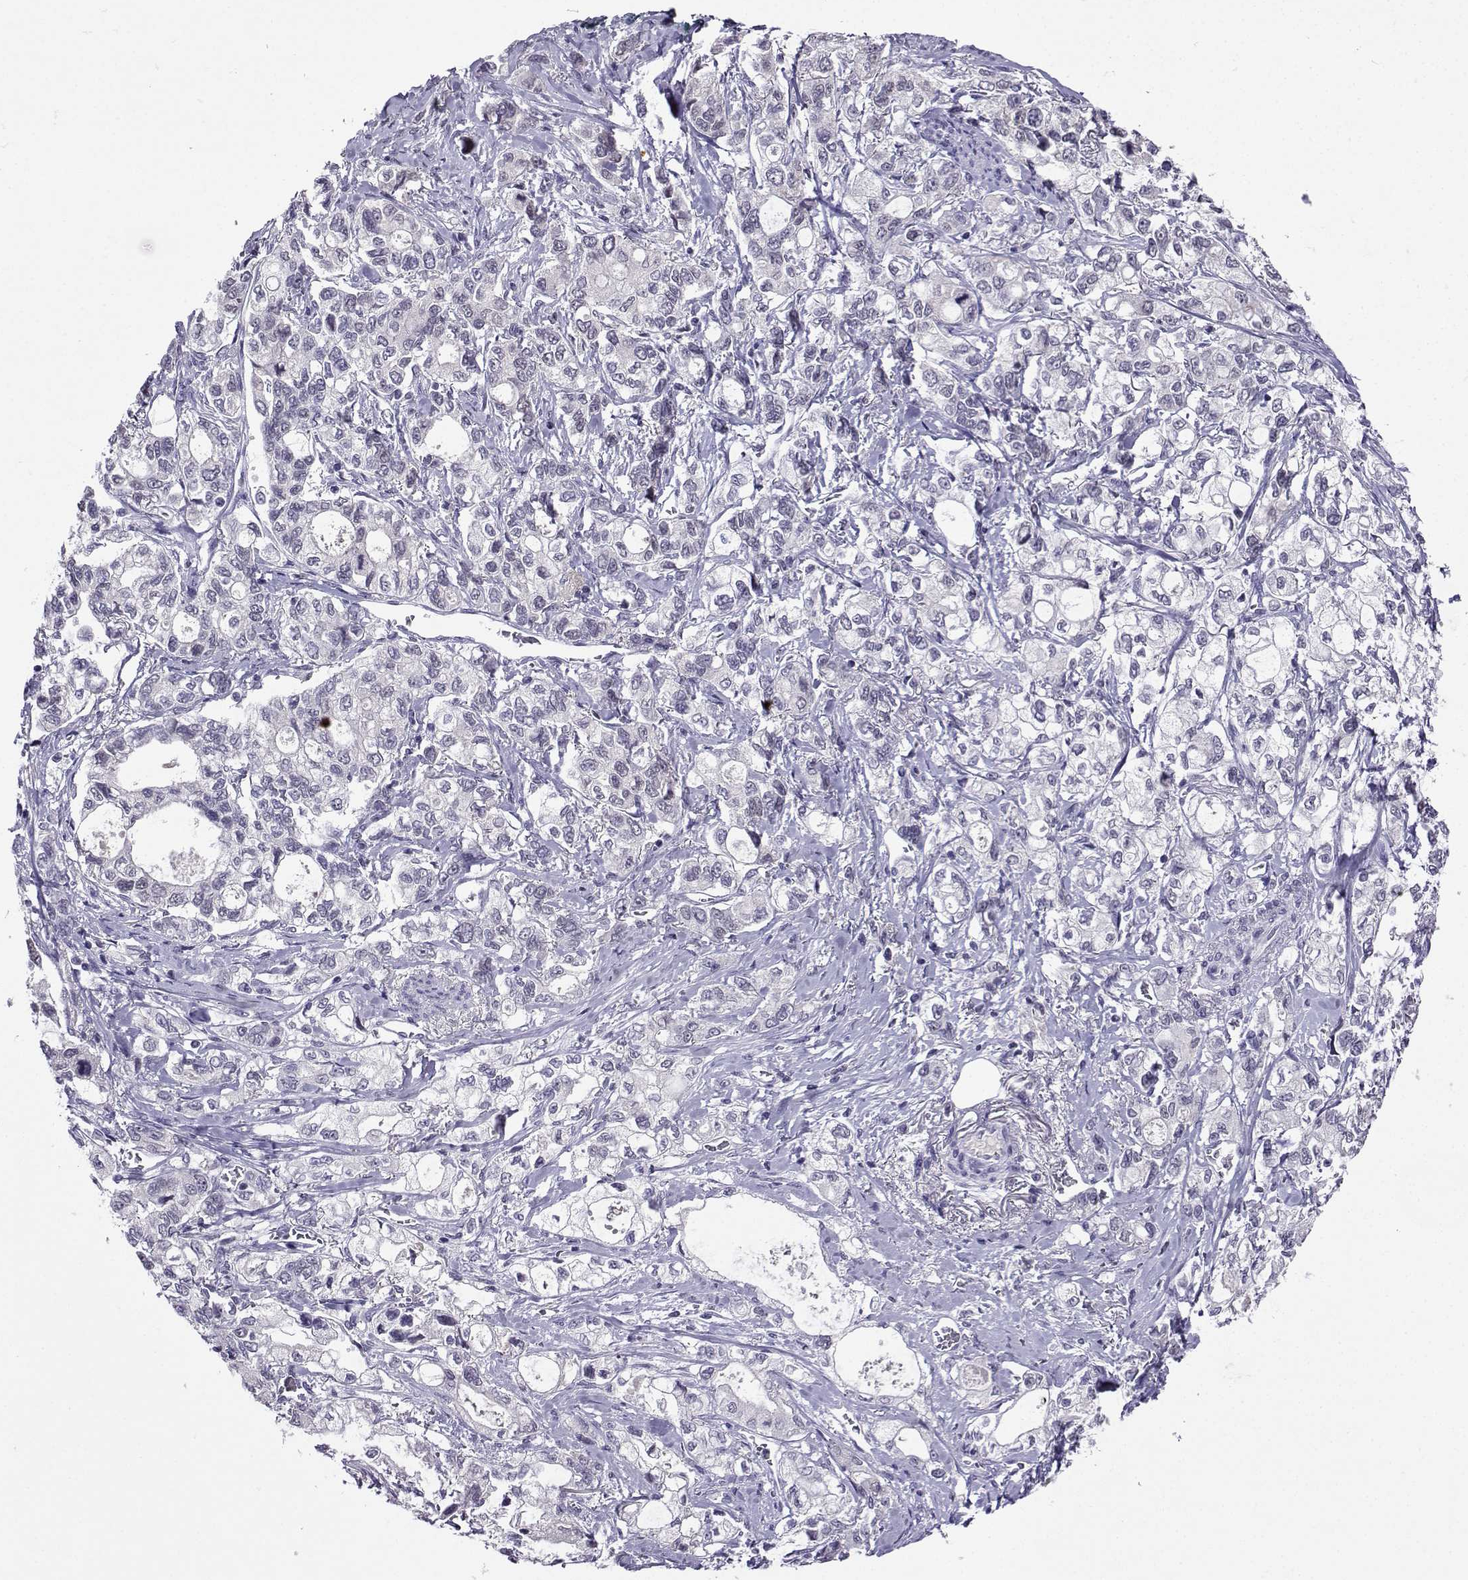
{"staining": {"intensity": "negative", "quantity": "none", "location": "none"}, "tissue": "stomach cancer", "cell_type": "Tumor cells", "image_type": "cancer", "snomed": [{"axis": "morphology", "description": "Adenocarcinoma, NOS"}, {"axis": "topography", "description": "Stomach"}], "caption": "Tumor cells are negative for protein expression in human adenocarcinoma (stomach). The staining was performed using DAB (3,3'-diaminobenzidine) to visualize the protein expression in brown, while the nuclei were stained in blue with hematoxylin (Magnification: 20x).", "gene": "LRFN2", "patient": {"sex": "male", "age": 63}}